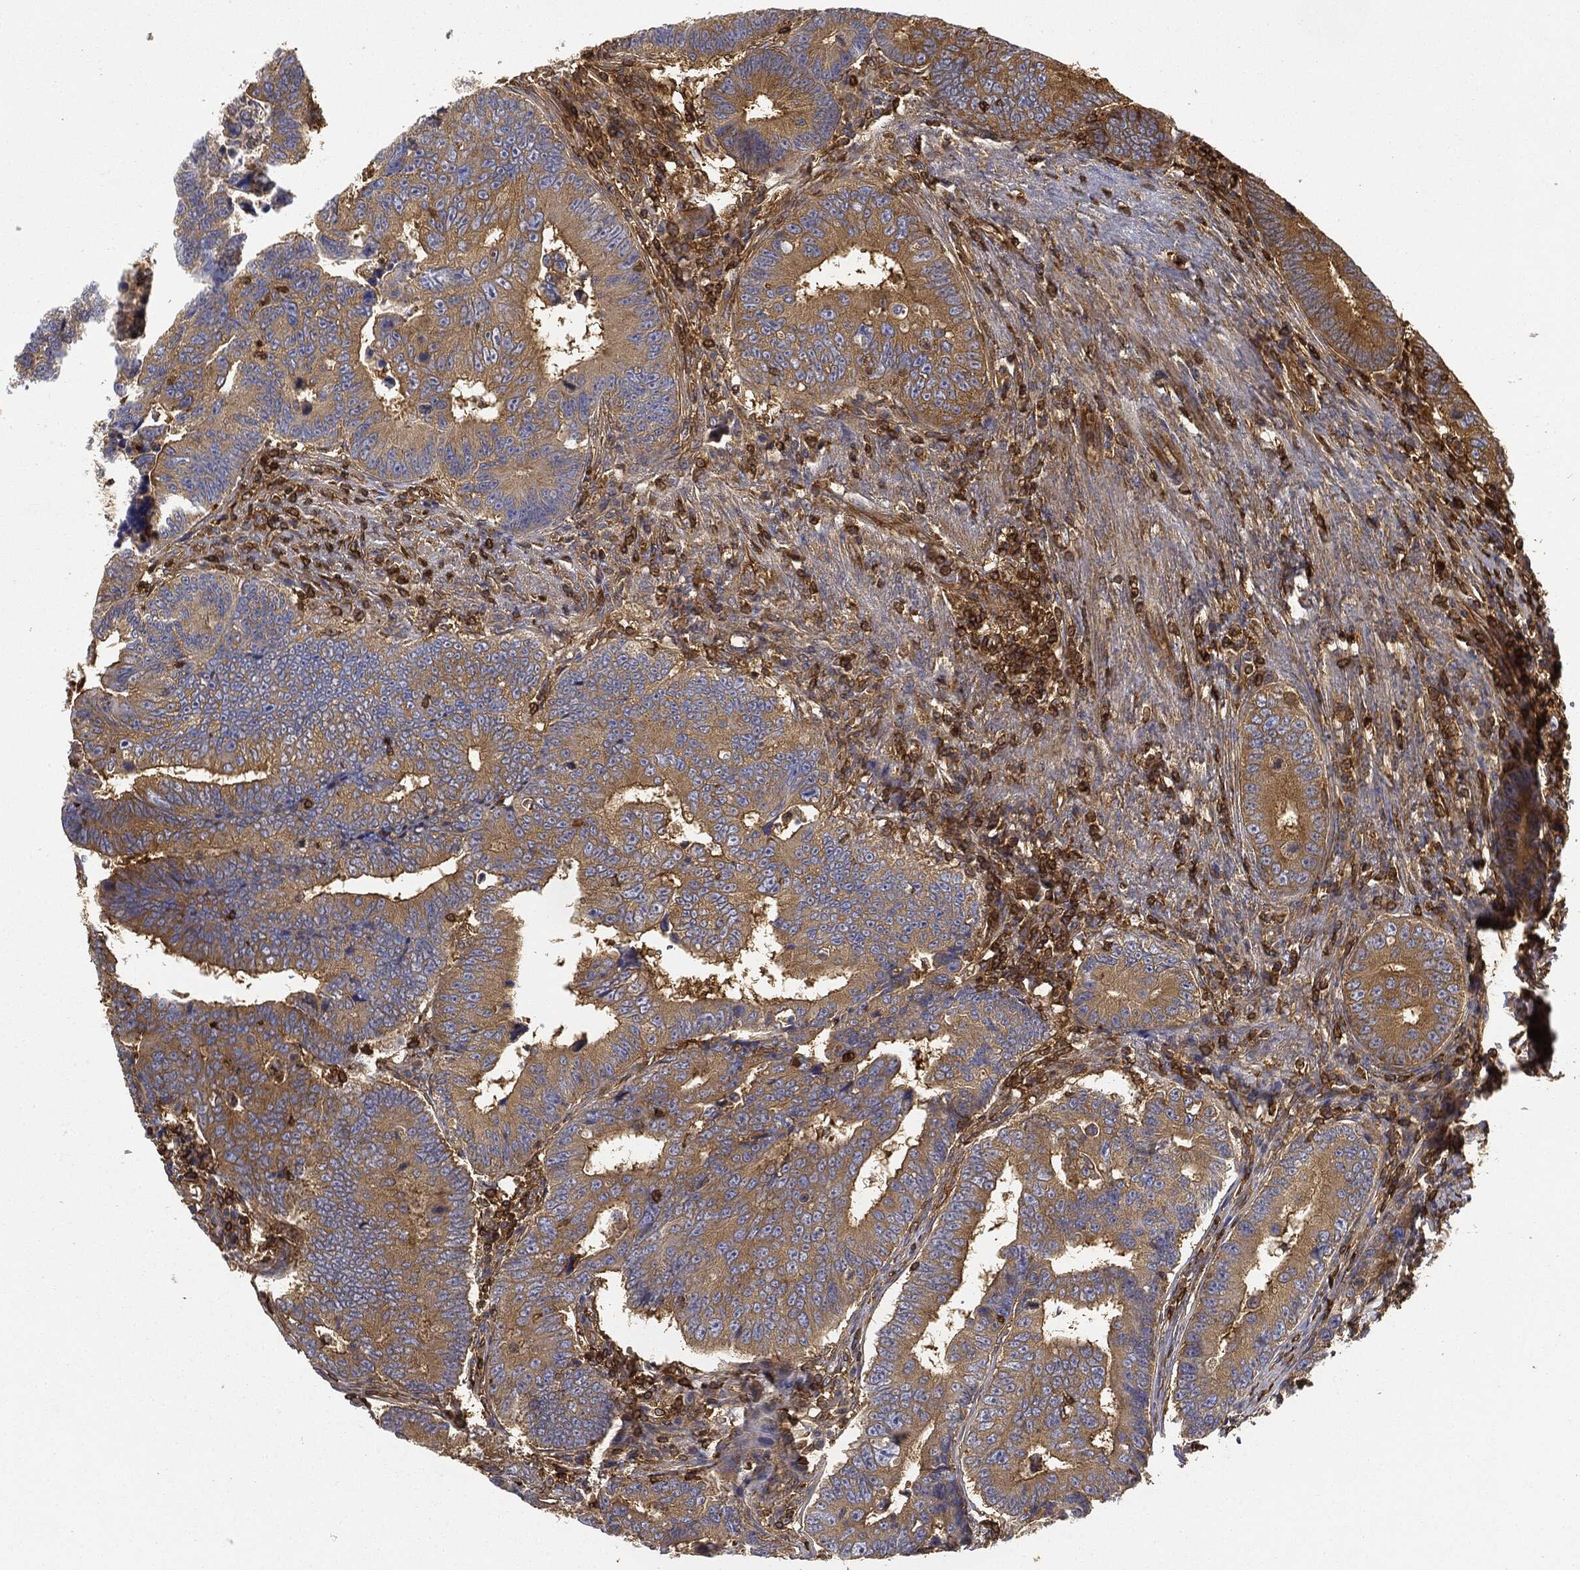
{"staining": {"intensity": "strong", "quantity": "25%-75%", "location": "cytoplasmic/membranous"}, "tissue": "colorectal cancer", "cell_type": "Tumor cells", "image_type": "cancer", "snomed": [{"axis": "morphology", "description": "Adenocarcinoma, NOS"}, {"axis": "topography", "description": "Colon"}], "caption": "Colorectal cancer stained for a protein reveals strong cytoplasmic/membranous positivity in tumor cells.", "gene": "WDR1", "patient": {"sex": "female", "age": 72}}